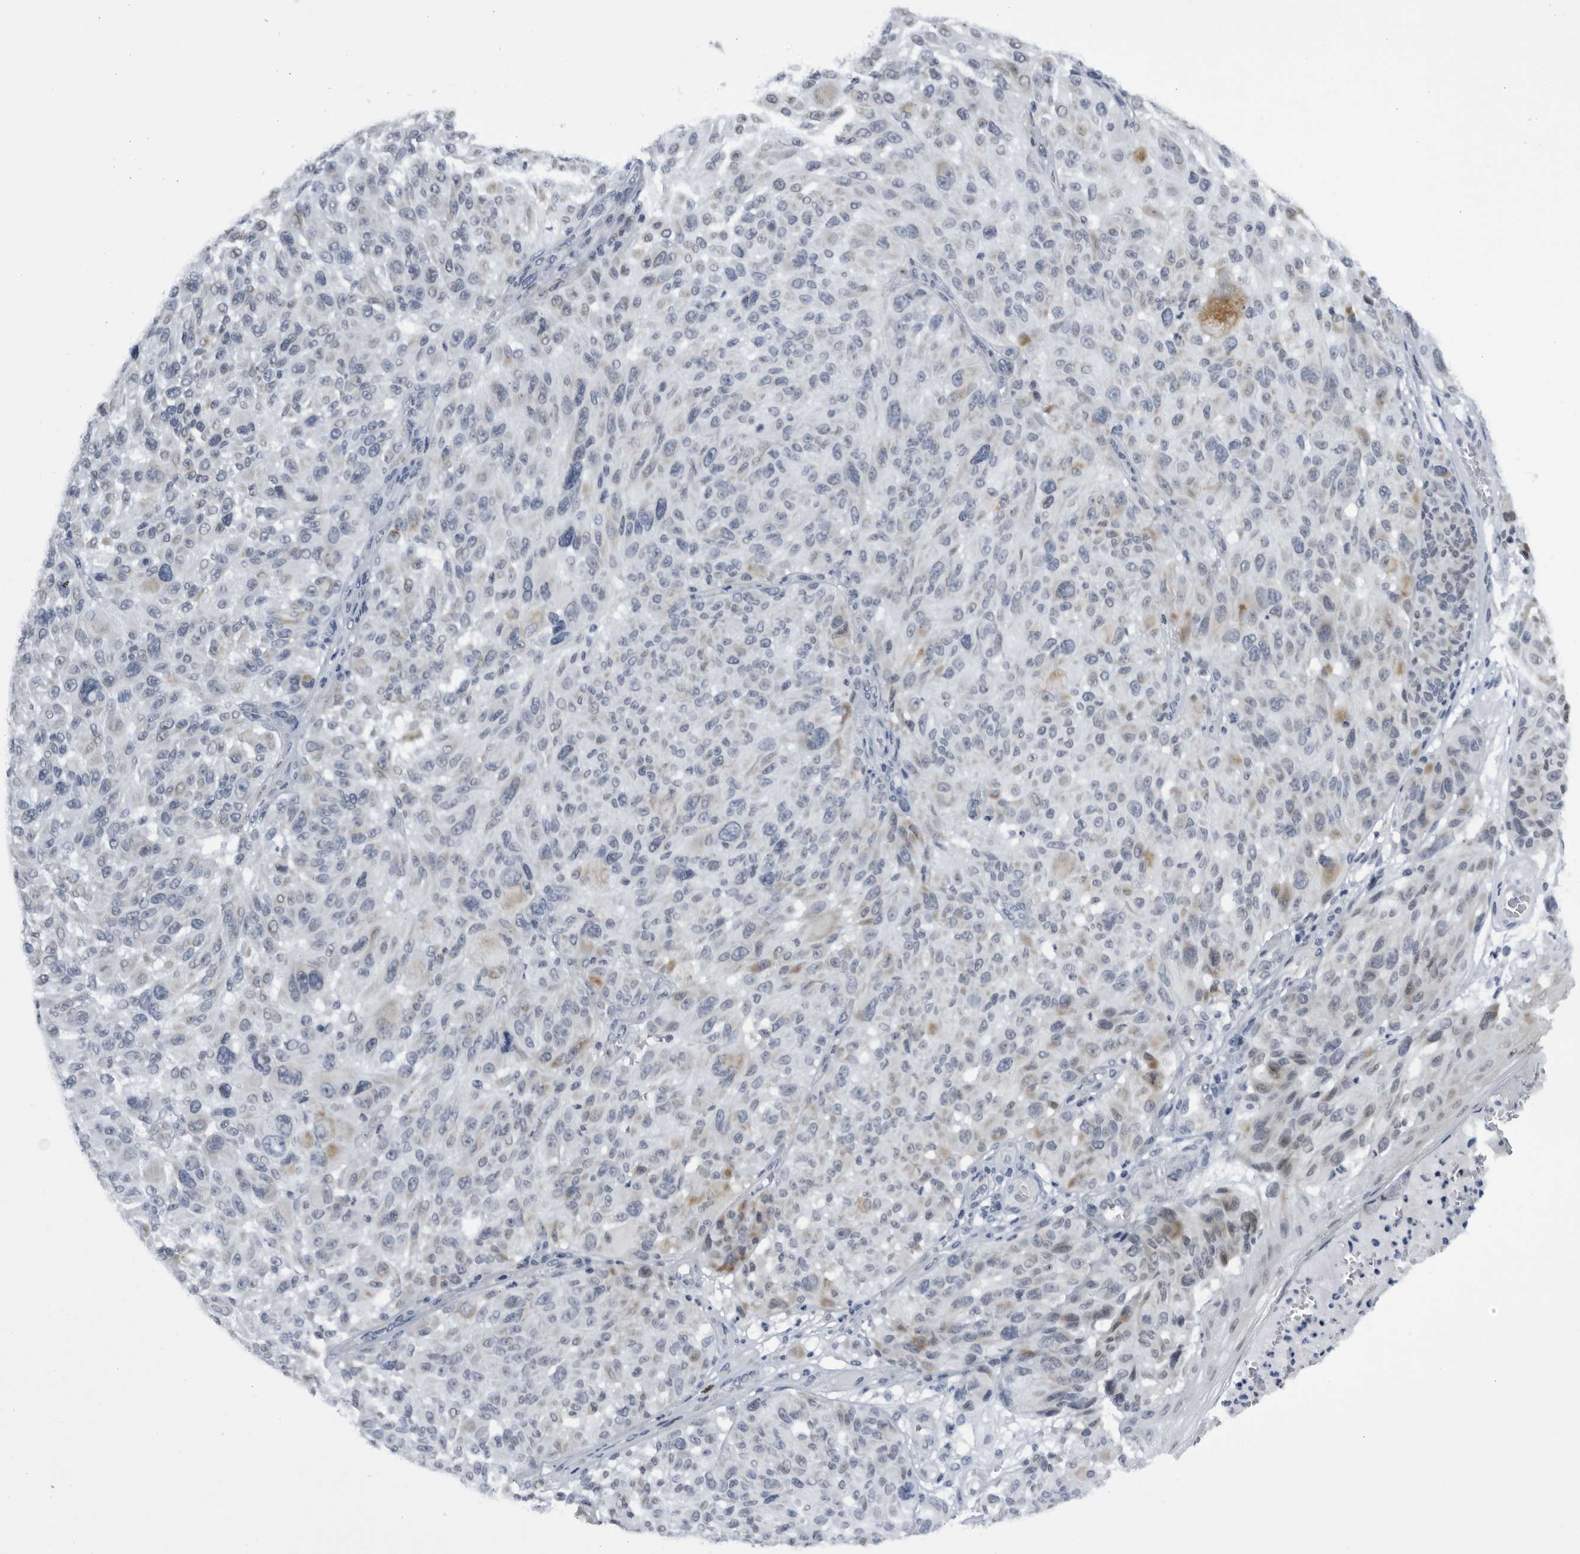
{"staining": {"intensity": "negative", "quantity": "none", "location": "none"}, "tissue": "melanoma", "cell_type": "Tumor cells", "image_type": "cancer", "snomed": [{"axis": "morphology", "description": "Malignant melanoma, NOS"}, {"axis": "topography", "description": "Skin"}], "caption": "Immunohistochemical staining of human melanoma shows no significant positivity in tumor cells.", "gene": "SLC25A22", "patient": {"sex": "male", "age": 83}}